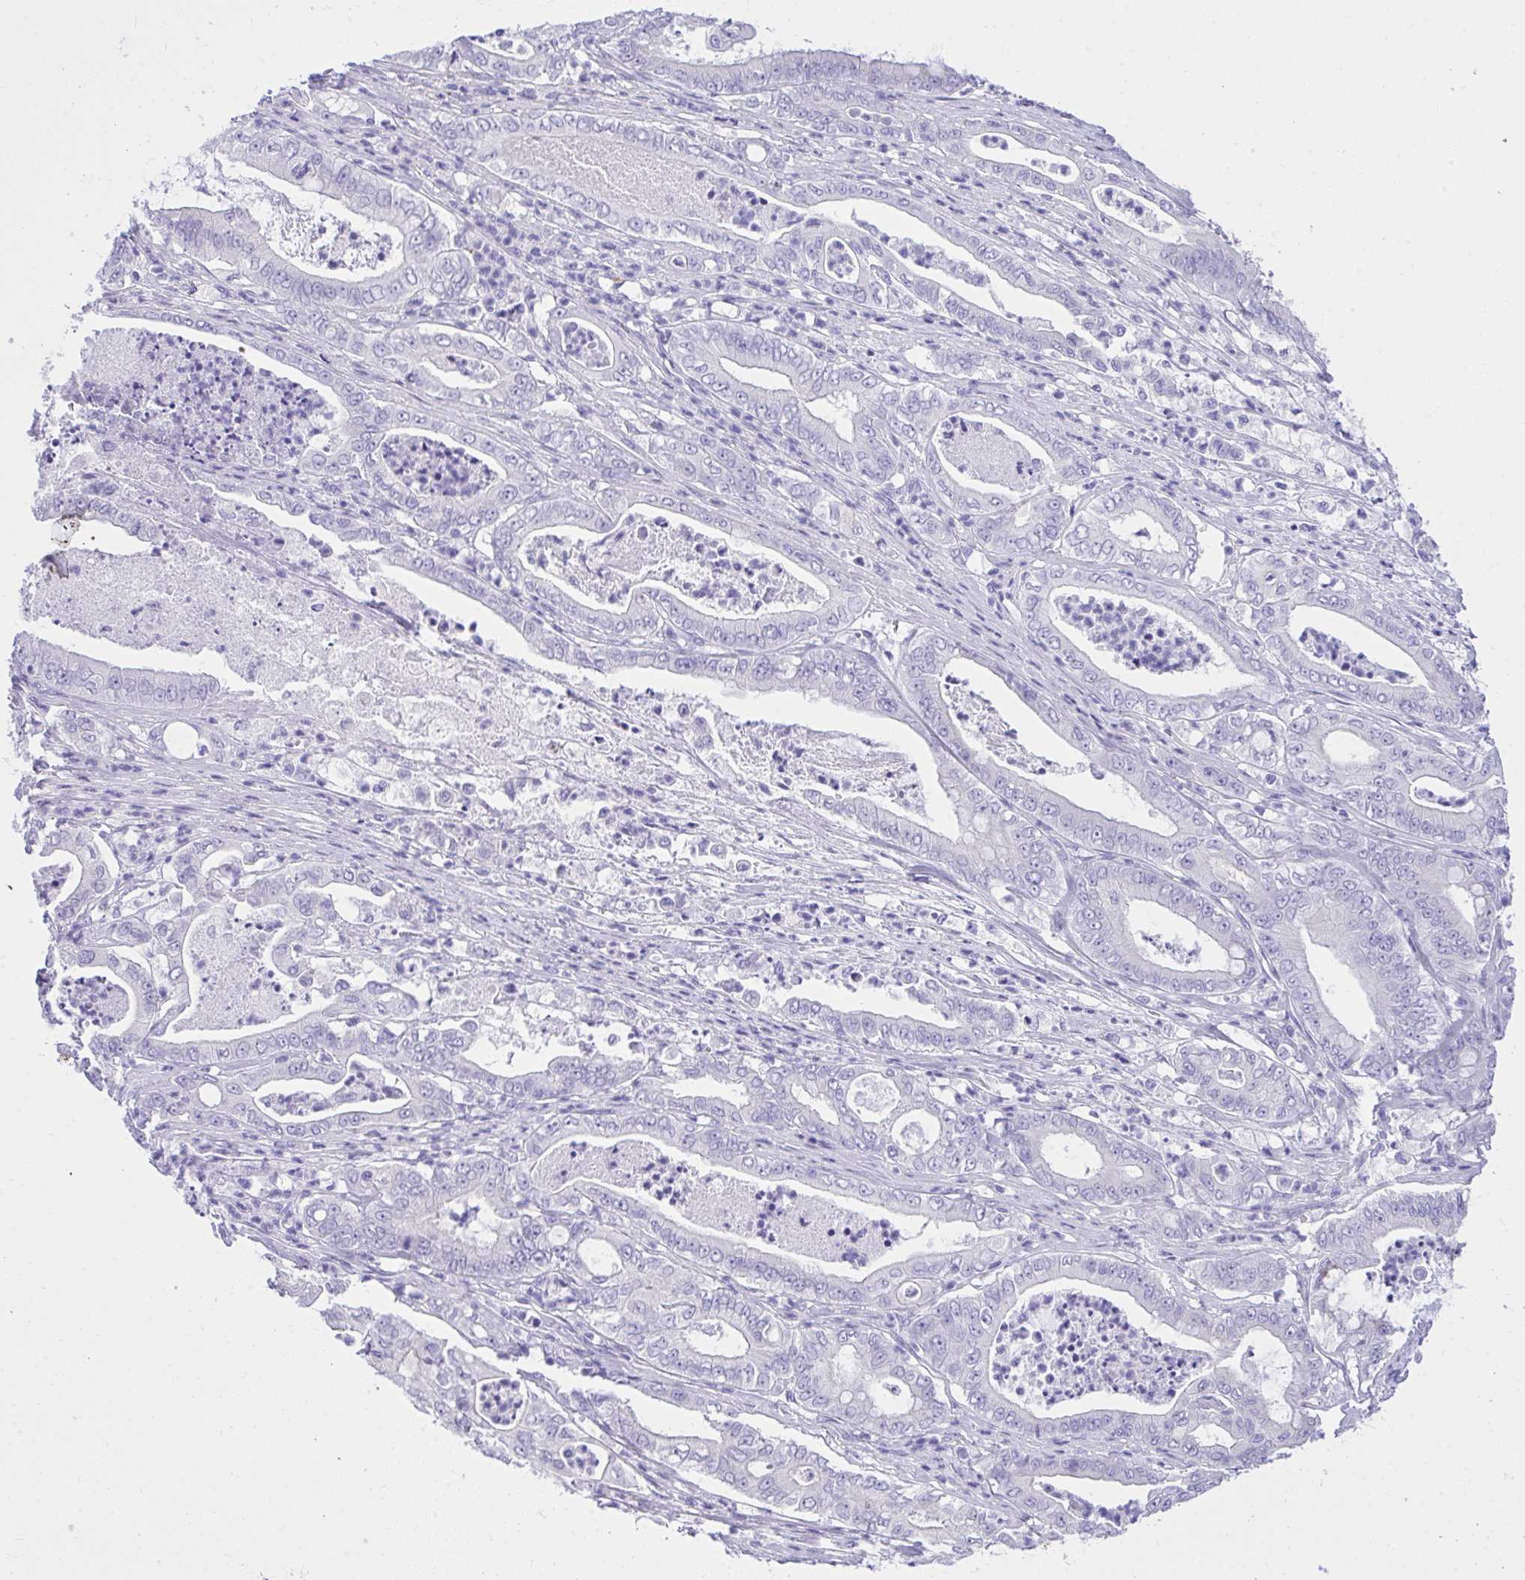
{"staining": {"intensity": "negative", "quantity": "none", "location": "none"}, "tissue": "pancreatic cancer", "cell_type": "Tumor cells", "image_type": "cancer", "snomed": [{"axis": "morphology", "description": "Adenocarcinoma, NOS"}, {"axis": "topography", "description": "Pancreas"}], "caption": "A micrograph of adenocarcinoma (pancreatic) stained for a protein reveals no brown staining in tumor cells.", "gene": "PSD", "patient": {"sex": "male", "age": 71}}